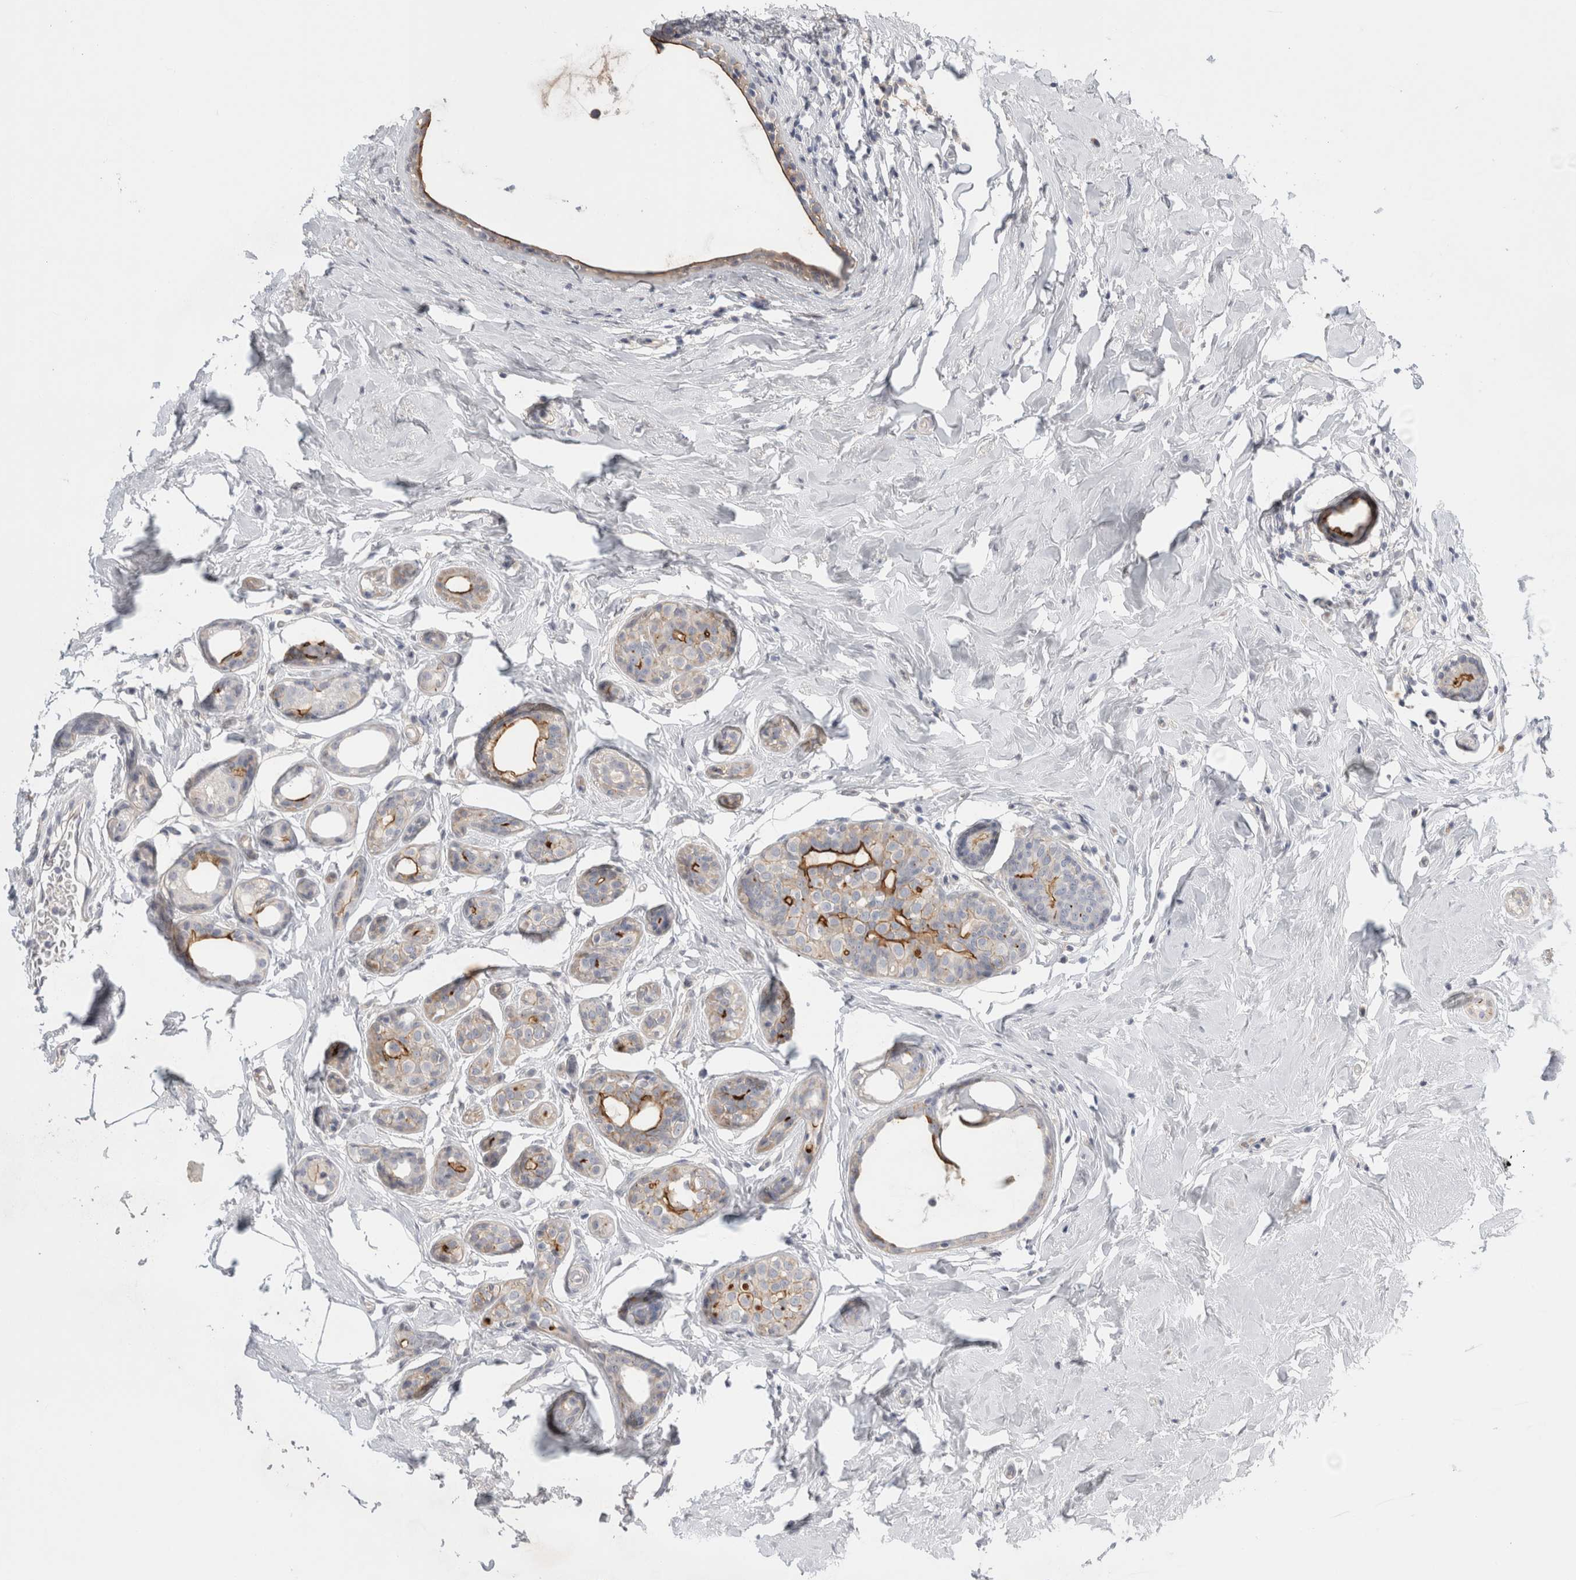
{"staining": {"intensity": "moderate", "quantity": "25%-75%", "location": "cytoplasmic/membranous"}, "tissue": "breast cancer", "cell_type": "Tumor cells", "image_type": "cancer", "snomed": [{"axis": "morphology", "description": "Duct carcinoma"}, {"axis": "topography", "description": "Breast"}], "caption": "Immunohistochemistry (IHC) micrograph of human breast cancer stained for a protein (brown), which displays medium levels of moderate cytoplasmic/membranous expression in about 25%-75% of tumor cells.", "gene": "VANGL1", "patient": {"sex": "female", "age": 55}}